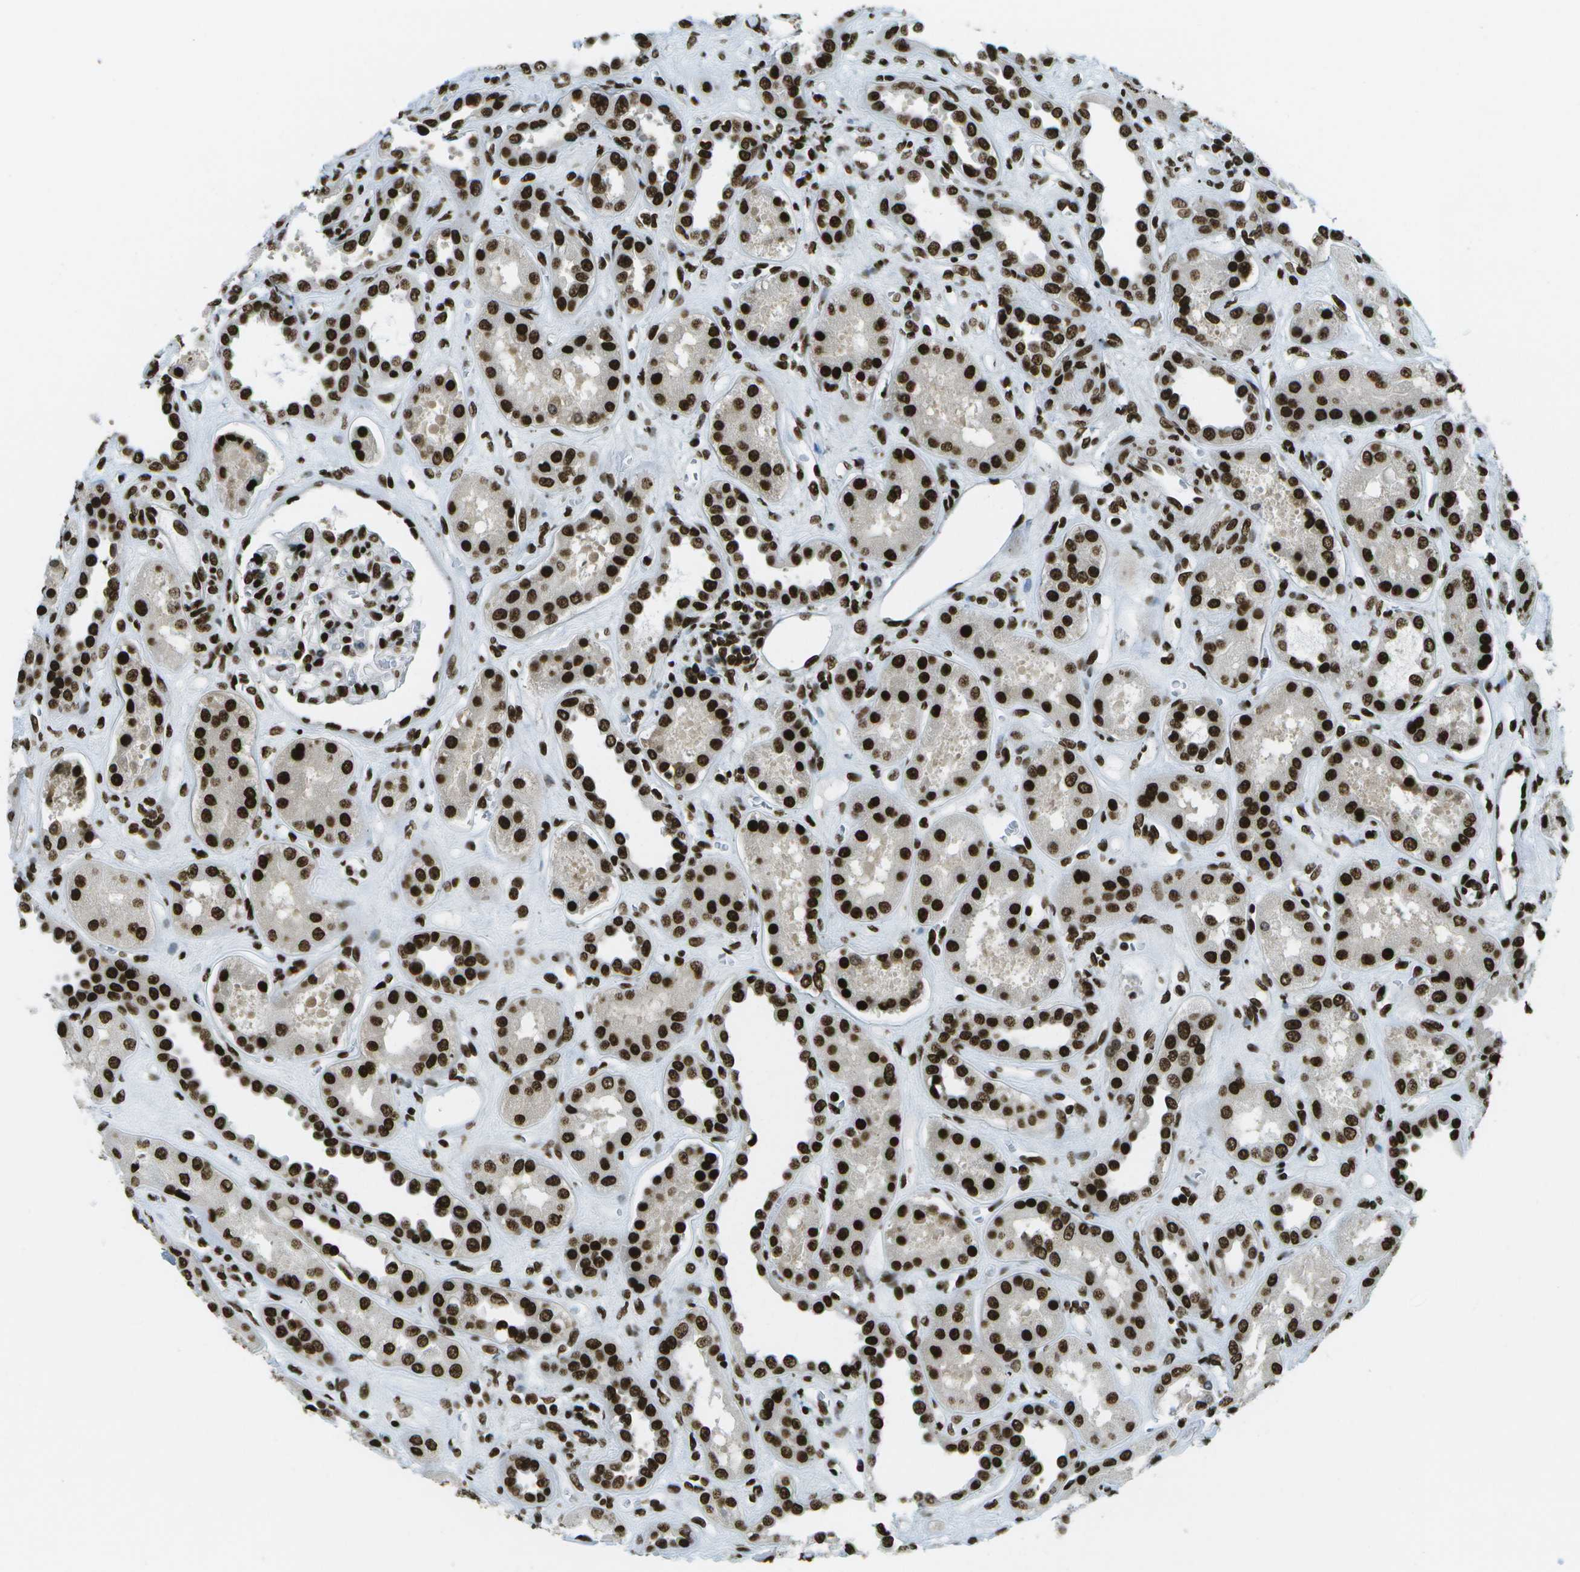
{"staining": {"intensity": "strong", "quantity": ">75%", "location": "nuclear"}, "tissue": "kidney", "cell_type": "Cells in glomeruli", "image_type": "normal", "snomed": [{"axis": "morphology", "description": "Normal tissue, NOS"}, {"axis": "topography", "description": "Kidney"}], "caption": "Immunohistochemical staining of normal human kidney reveals strong nuclear protein positivity in about >75% of cells in glomeruli. Using DAB (3,3'-diaminobenzidine) (brown) and hematoxylin (blue) stains, captured at high magnification using brightfield microscopy.", "gene": "GLYR1", "patient": {"sex": "male", "age": 59}}